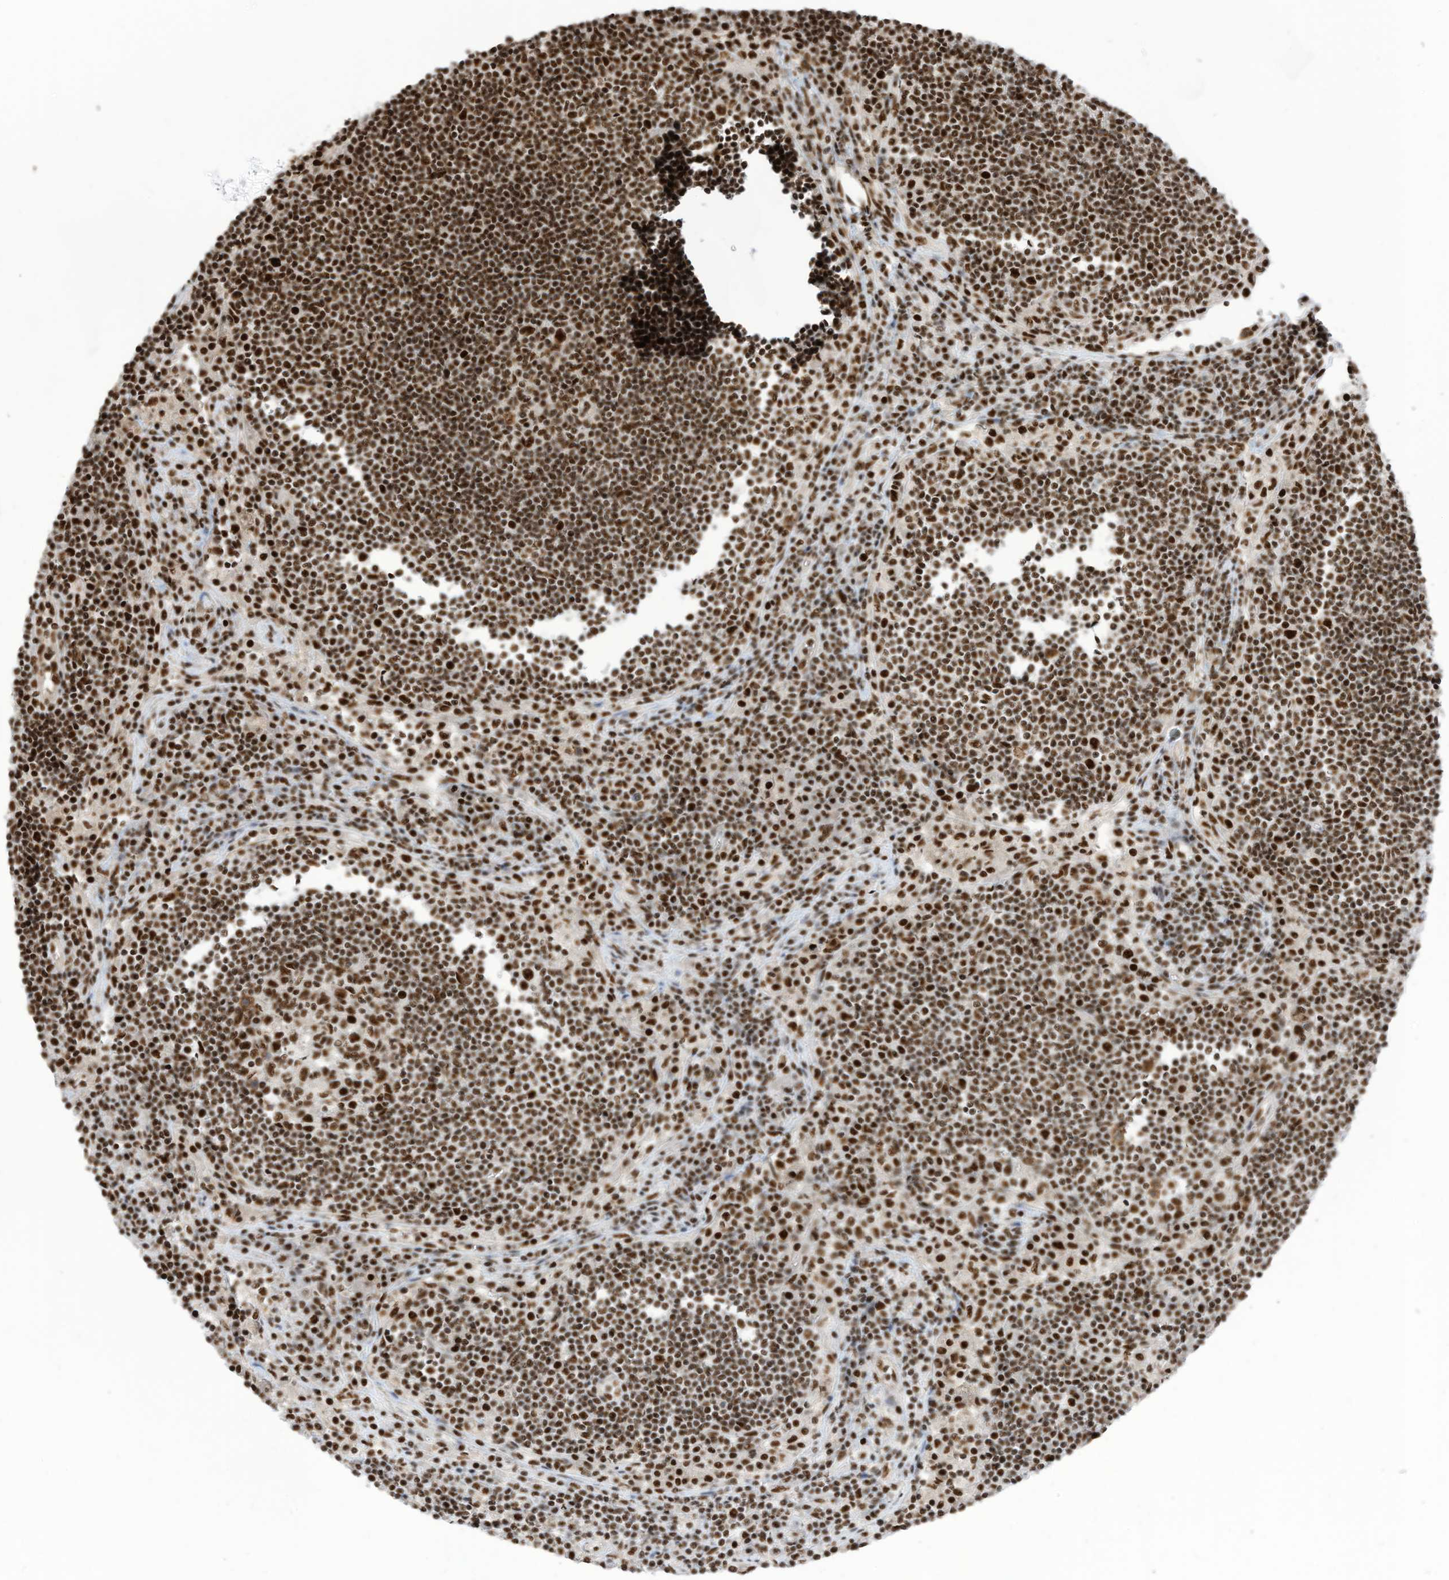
{"staining": {"intensity": "strong", "quantity": ">75%", "location": "nuclear"}, "tissue": "lymph node", "cell_type": "Germinal center cells", "image_type": "normal", "snomed": [{"axis": "morphology", "description": "Normal tissue, NOS"}, {"axis": "topography", "description": "Lymph node"}], "caption": "Lymph node stained with DAB (3,3'-diaminobenzidine) IHC reveals high levels of strong nuclear staining in approximately >75% of germinal center cells. (IHC, brightfield microscopy, high magnification).", "gene": "SF3A3", "patient": {"sex": "female", "age": 53}}